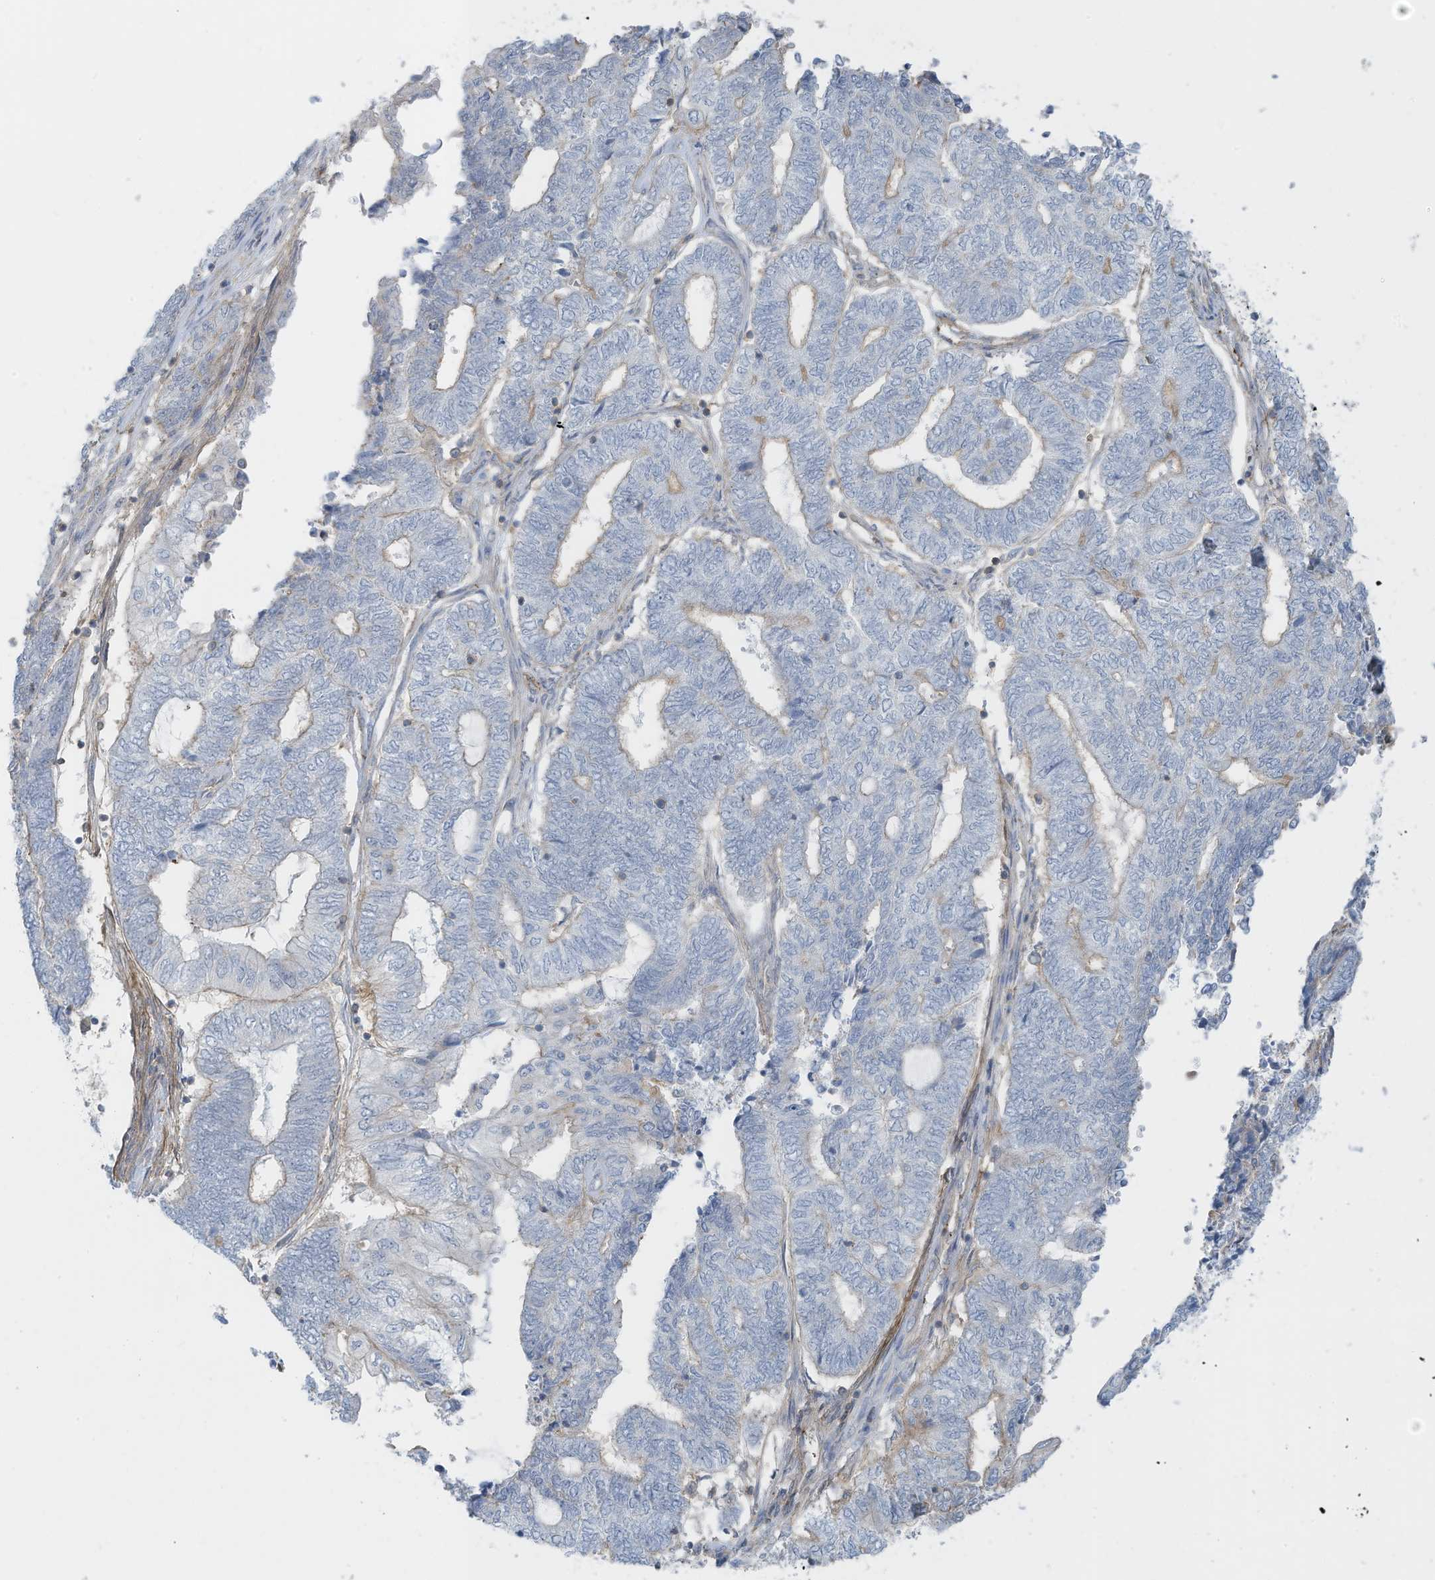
{"staining": {"intensity": "weak", "quantity": "<25%", "location": "cytoplasmic/membranous"}, "tissue": "endometrial cancer", "cell_type": "Tumor cells", "image_type": "cancer", "snomed": [{"axis": "morphology", "description": "Adenocarcinoma, NOS"}, {"axis": "topography", "description": "Uterus"}, {"axis": "topography", "description": "Endometrium"}], "caption": "An immunohistochemistry image of endometrial cancer is shown. There is no staining in tumor cells of endometrial cancer. The staining is performed using DAB brown chromogen with nuclei counter-stained in using hematoxylin.", "gene": "ZNF846", "patient": {"sex": "female", "age": 70}}